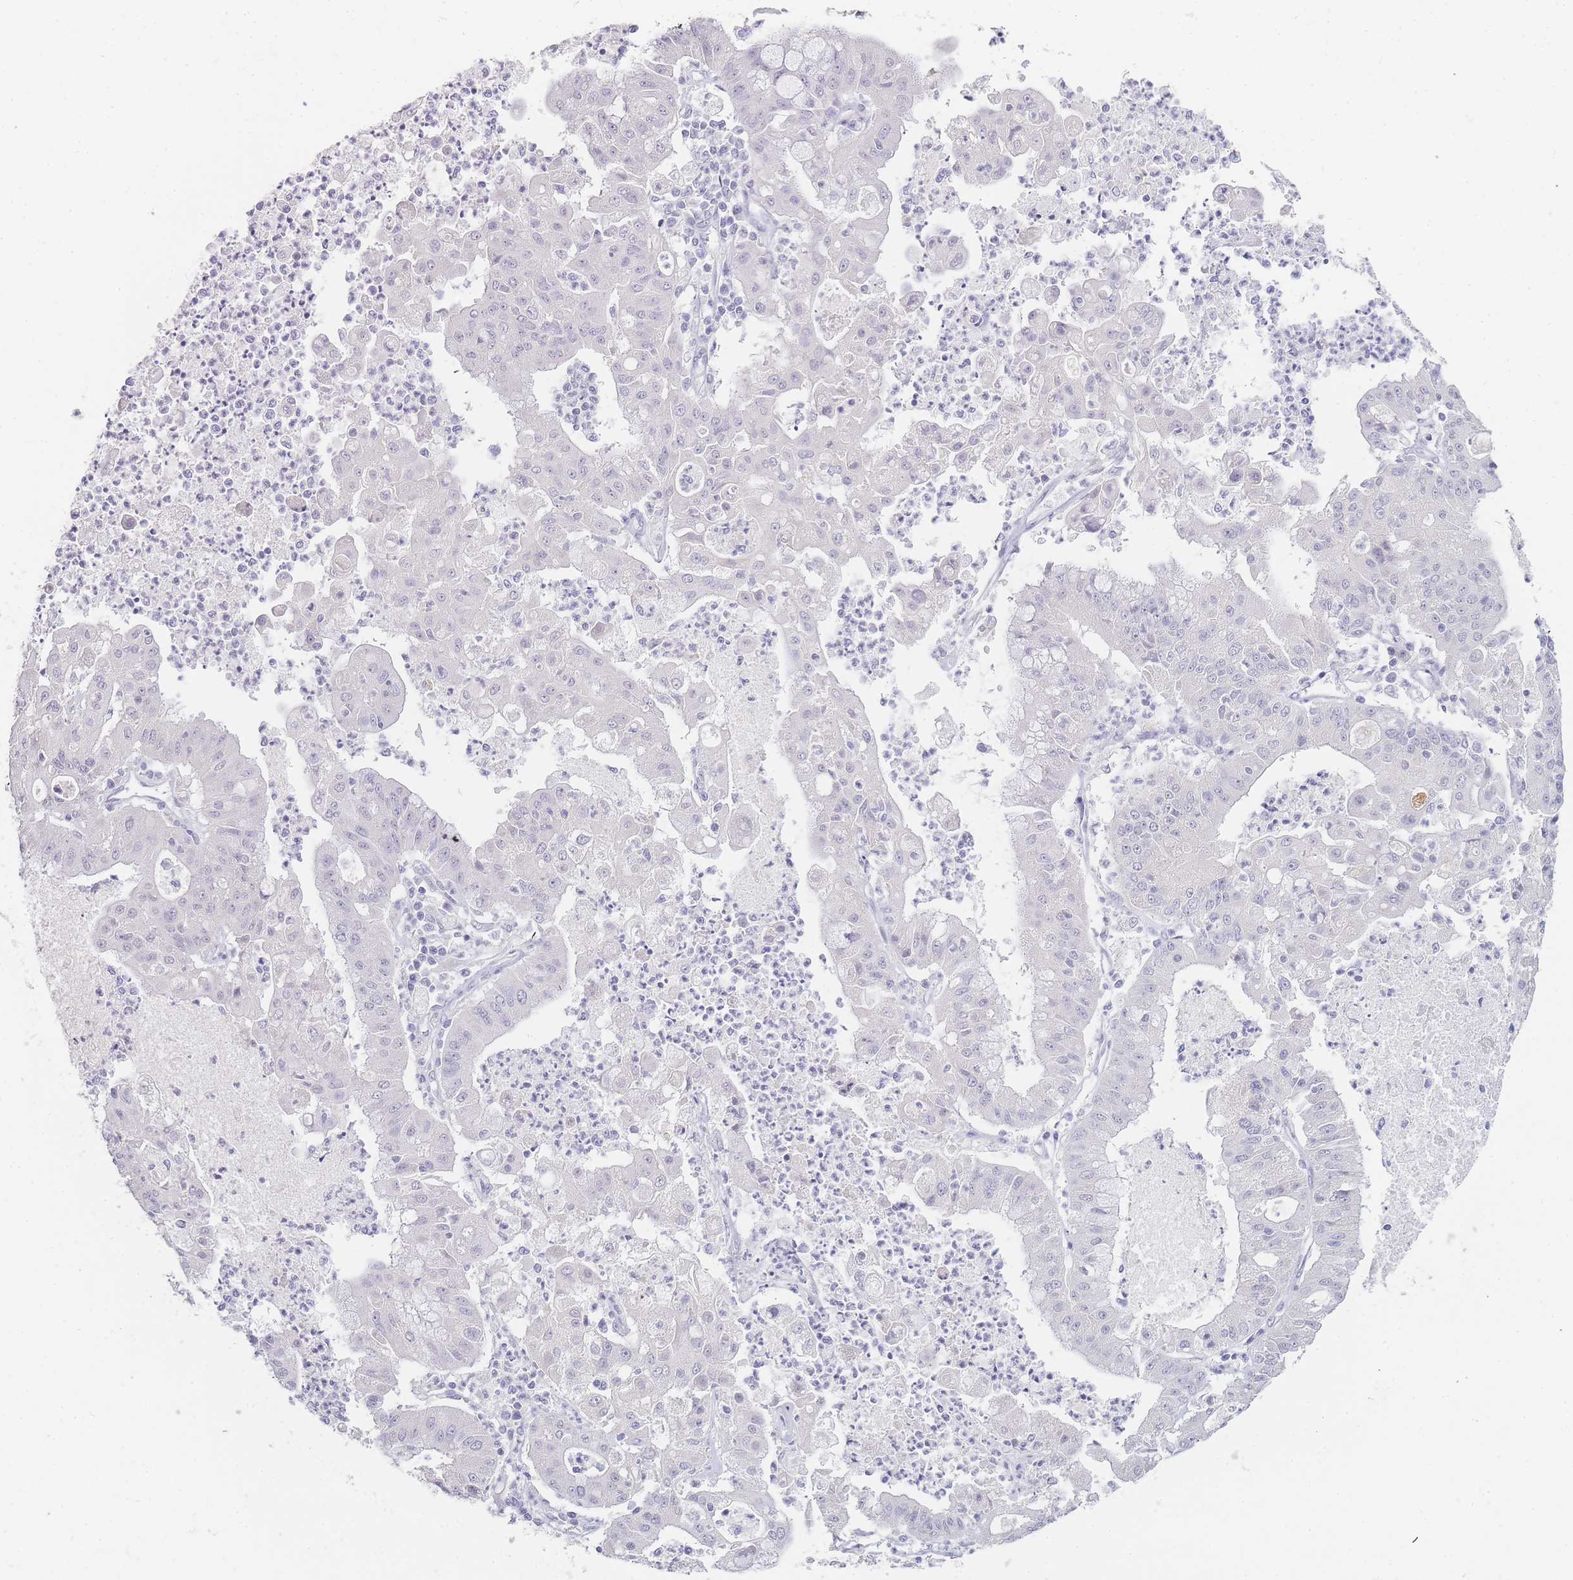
{"staining": {"intensity": "negative", "quantity": "none", "location": "none"}, "tissue": "ovarian cancer", "cell_type": "Tumor cells", "image_type": "cancer", "snomed": [{"axis": "morphology", "description": "Cystadenocarcinoma, mucinous, NOS"}, {"axis": "topography", "description": "Ovary"}], "caption": "DAB (3,3'-diaminobenzidine) immunohistochemical staining of human ovarian cancer exhibits no significant staining in tumor cells.", "gene": "INS", "patient": {"sex": "female", "age": 70}}